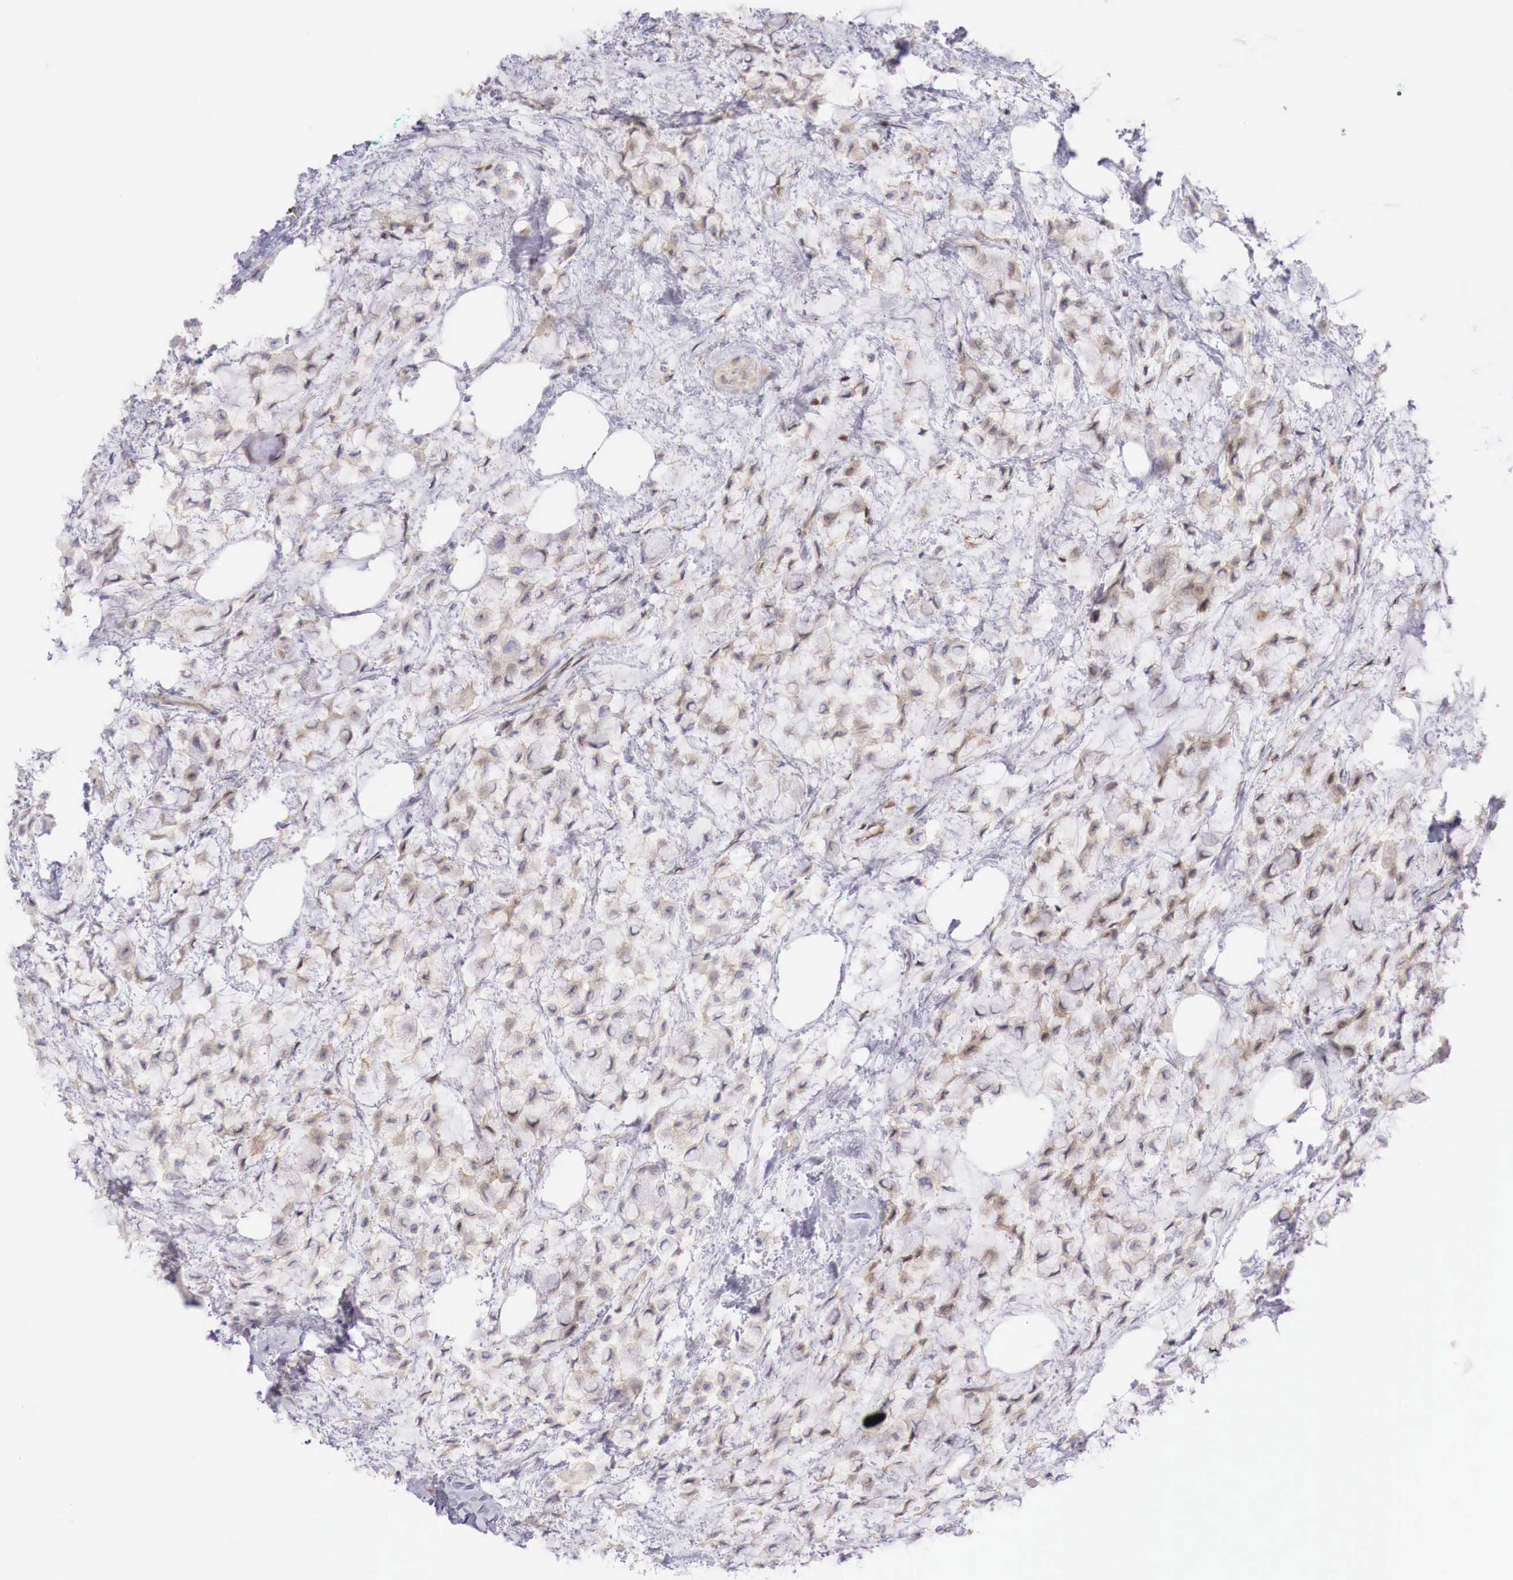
{"staining": {"intensity": "weak", "quantity": "25%-75%", "location": "none"}, "tissue": "breast cancer", "cell_type": "Tumor cells", "image_type": "cancer", "snomed": [{"axis": "morphology", "description": "Lobular carcinoma"}, {"axis": "topography", "description": "Breast"}], "caption": "IHC (DAB) staining of lobular carcinoma (breast) shows weak None protein staining in approximately 25%-75% of tumor cells.", "gene": "CLCN5", "patient": {"sex": "female", "age": 85}}